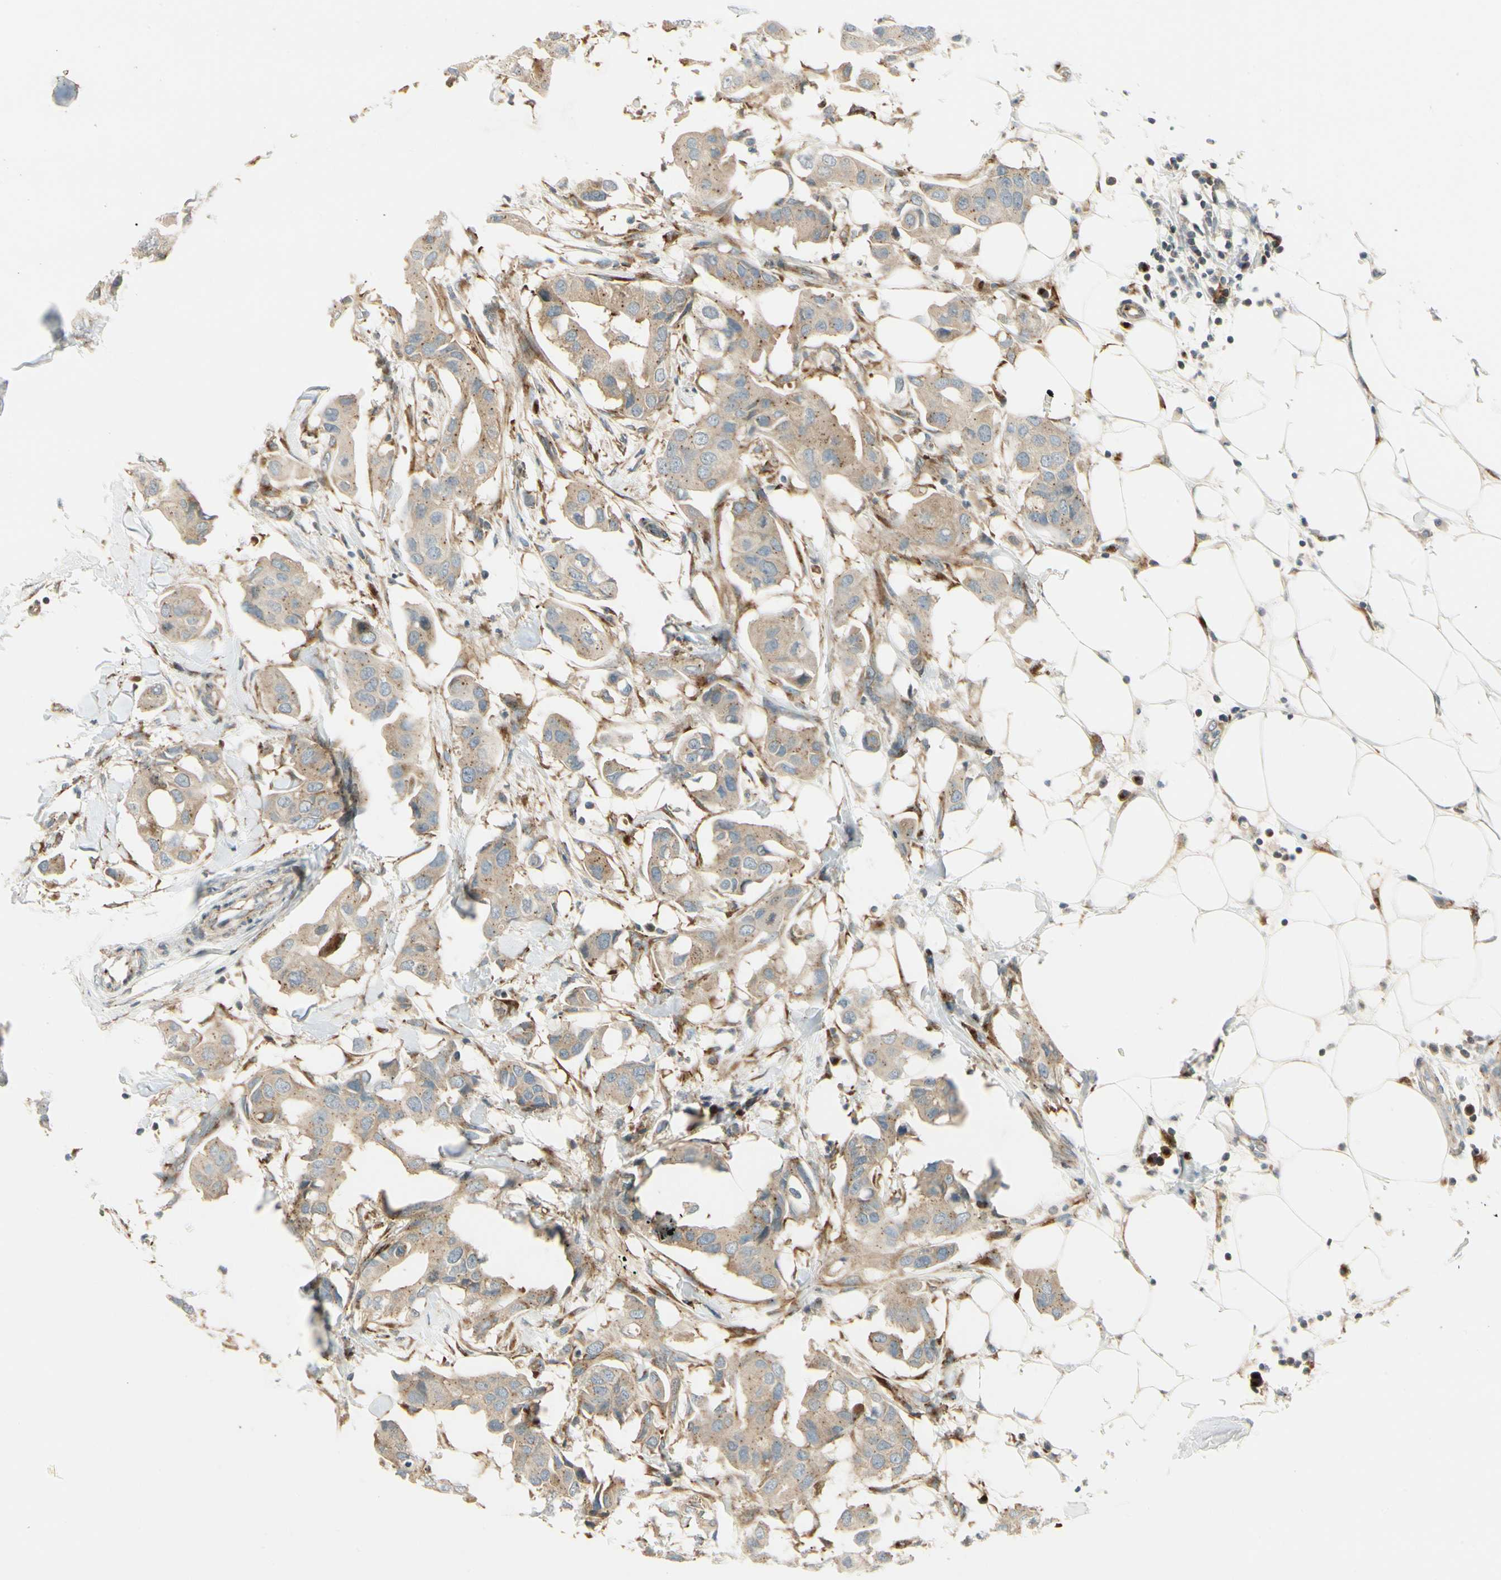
{"staining": {"intensity": "weak", "quantity": ">75%", "location": "cytoplasmic/membranous"}, "tissue": "breast cancer", "cell_type": "Tumor cells", "image_type": "cancer", "snomed": [{"axis": "morphology", "description": "Duct carcinoma"}, {"axis": "topography", "description": "Breast"}], "caption": "The photomicrograph demonstrates immunohistochemical staining of infiltrating ductal carcinoma (breast). There is weak cytoplasmic/membranous expression is present in about >75% of tumor cells. The staining was performed using DAB (3,3'-diaminobenzidine), with brown indicating positive protein expression. Nuclei are stained blue with hematoxylin.", "gene": "MANSC1", "patient": {"sex": "female", "age": 40}}